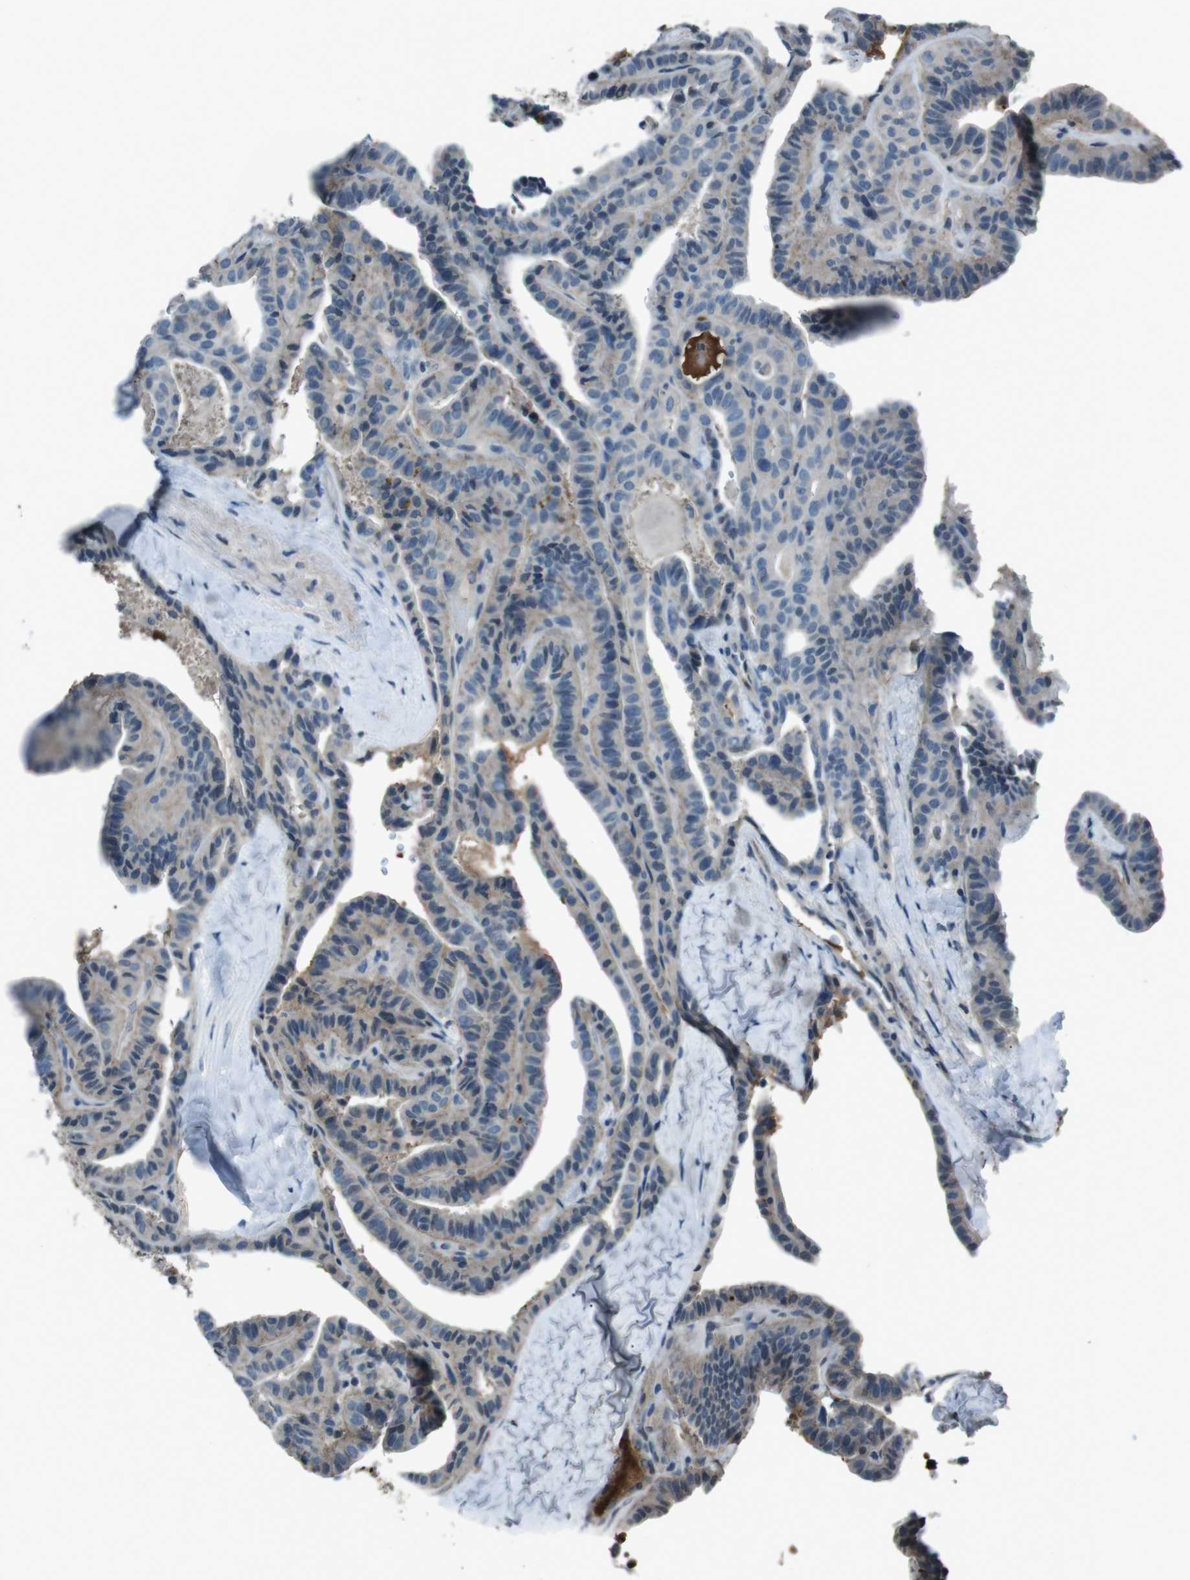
{"staining": {"intensity": "weak", "quantity": "25%-75%", "location": "cytoplasmic/membranous"}, "tissue": "thyroid cancer", "cell_type": "Tumor cells", "image_type": "cancer", "snomed": [{"axis": "morphology", "description": "Papillary adenocarcinoma, NOS"}, {"axis": "topography", "description": "Thyroid gland"}], "caption": "Human thyroid papillary adenocarcinoma stained with a protein marker demonstrates weak staining in tumor cells.", "gene": "UGT1A6", "patient": {"sex": "male", "age": 77}}